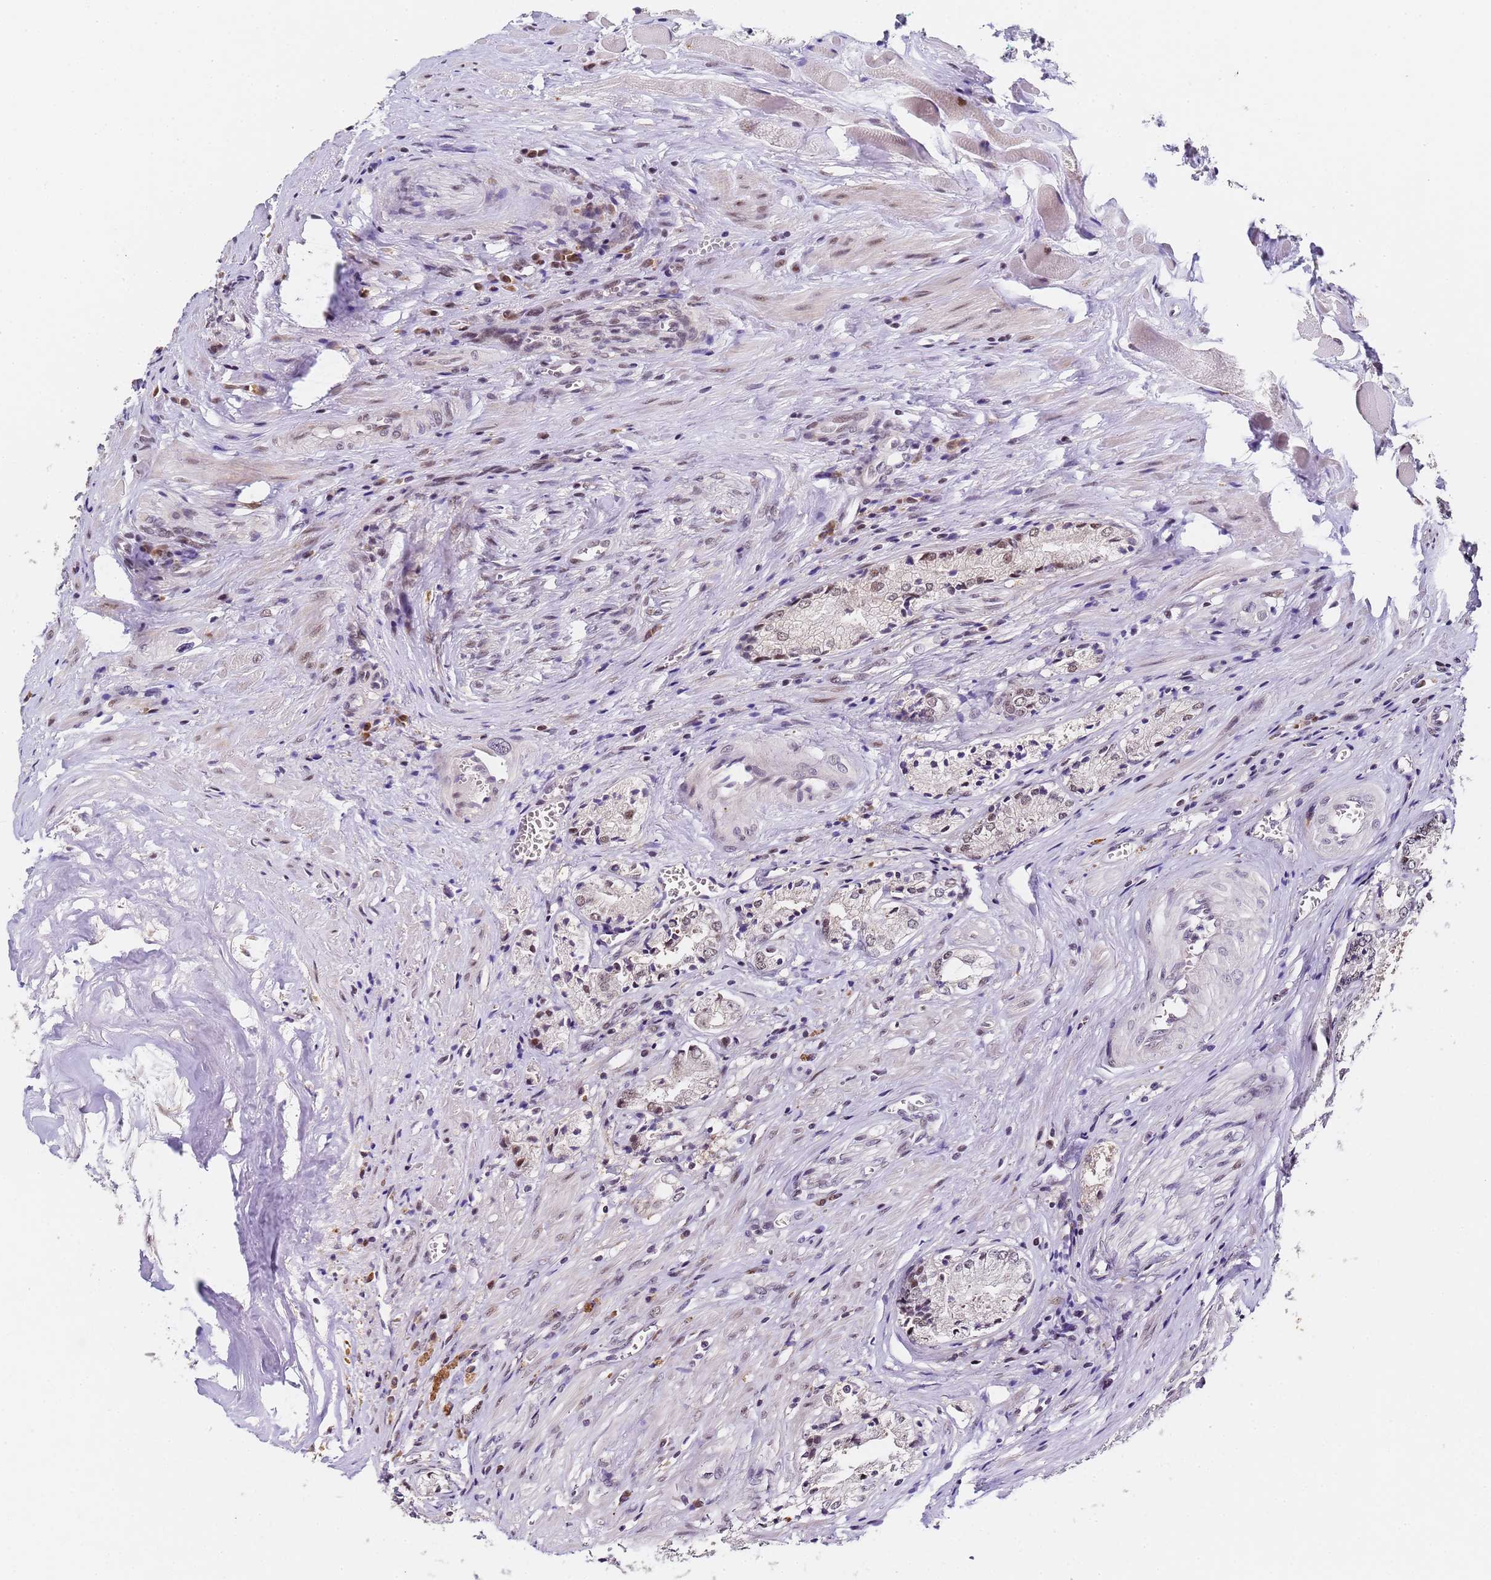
{"staining": {"intensity": "weak", "quantity": "25%-75%", "location": "nuclear"}, "tissue": "prostate cancer", "cell_type": "Tumor cells", "image_type": "cancer", "snomed": [{"axis": "morphology", "description": "Adenocarcinoma, Low grade"}, {"axis": "topography", "description": "Prostate"}], "caption": "Human low-grade adenocarcinoma (prostate) stained with a brown dye exhibits weak nuclear positive positivity in approximately 25%-75% of tumor cells.", "gene": "FNBP4", "patient": {"sex": "male", "age": 60}}